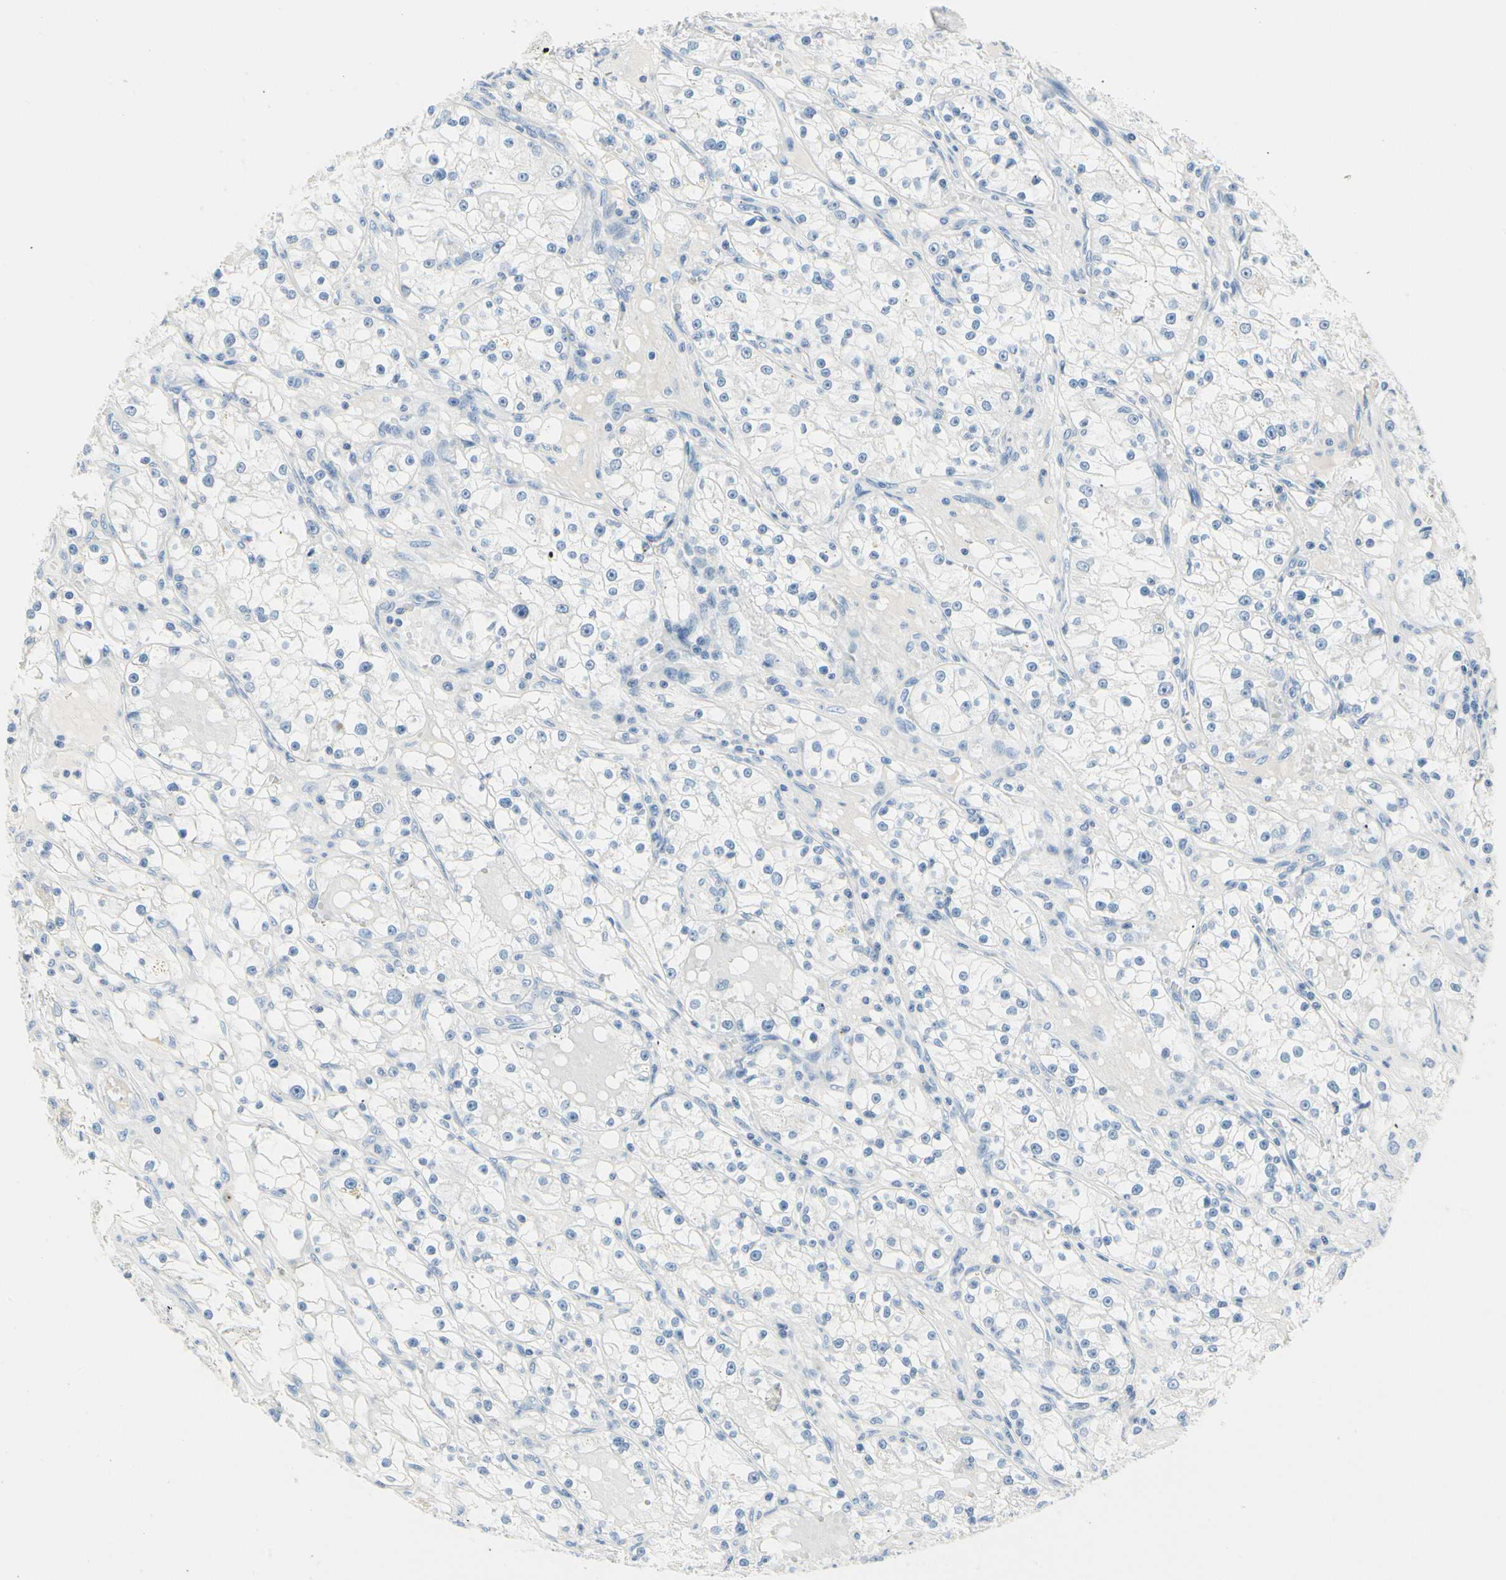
{"staining": {"intensity": "negative", "quantity": "none", "location": "none"}, "tissue": "renal cancer", "cell_type": "Tumor cells", "image_type": "cancer", "snomed": [{"axis": "morphology", "description": "Adenocarcinoma, NOS"}, {"axis": "topography", "description": "Kidney"}], "caption": "A high-resolution image shows IHC staining of renal adenocarcinoma, which reveals no significant expression in tumor cells.", "gene": "NFATC2", "patient": {"sex": "male", "age": 56}}